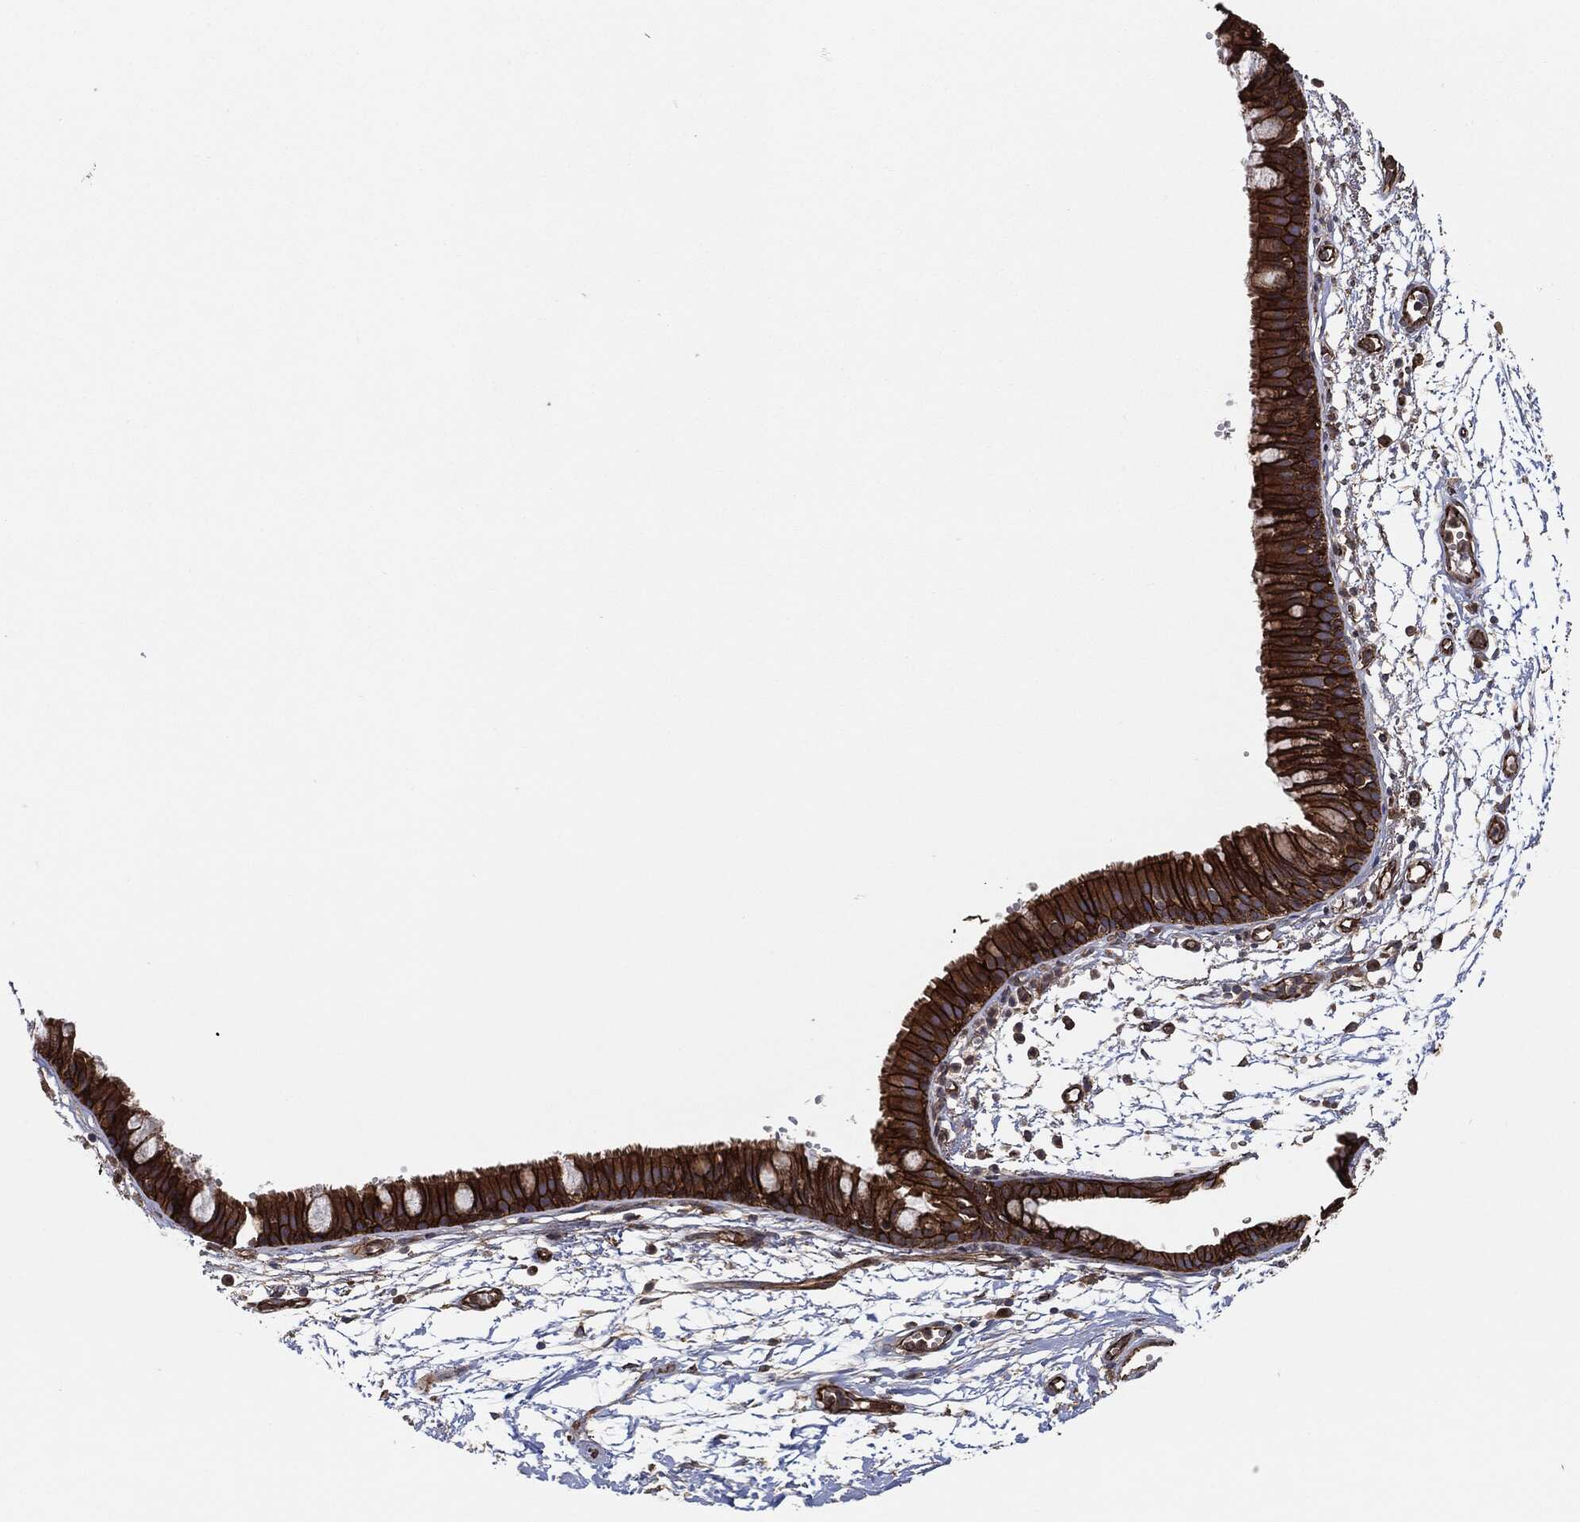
{"staining": {"intensity": "strong", "quantity": ">75%", "location": "cytoplasmic/membranous"}, "tissue": "bronchus", "cell_type": "Respiratory epithelial cells", "image_type": "normal", "snomed": [{"axis": "morphology", "description": "Normal tissue, NOS"}, {"axis": "topography", "description": "Cartilage tissue"}, {"axis": "topography", "description": "Bronchus"}], "caption": "Immunohistochemistry of unremarkable human bronchus displays high levels of strong cytoplasmic/membranous staining in about >75% of respiratory epithelial cells. (DAB IHC with brightfield microscopy, high magnification).", "gene": "CTNNA1", "patient": {"sex": "male", "age": 66}}